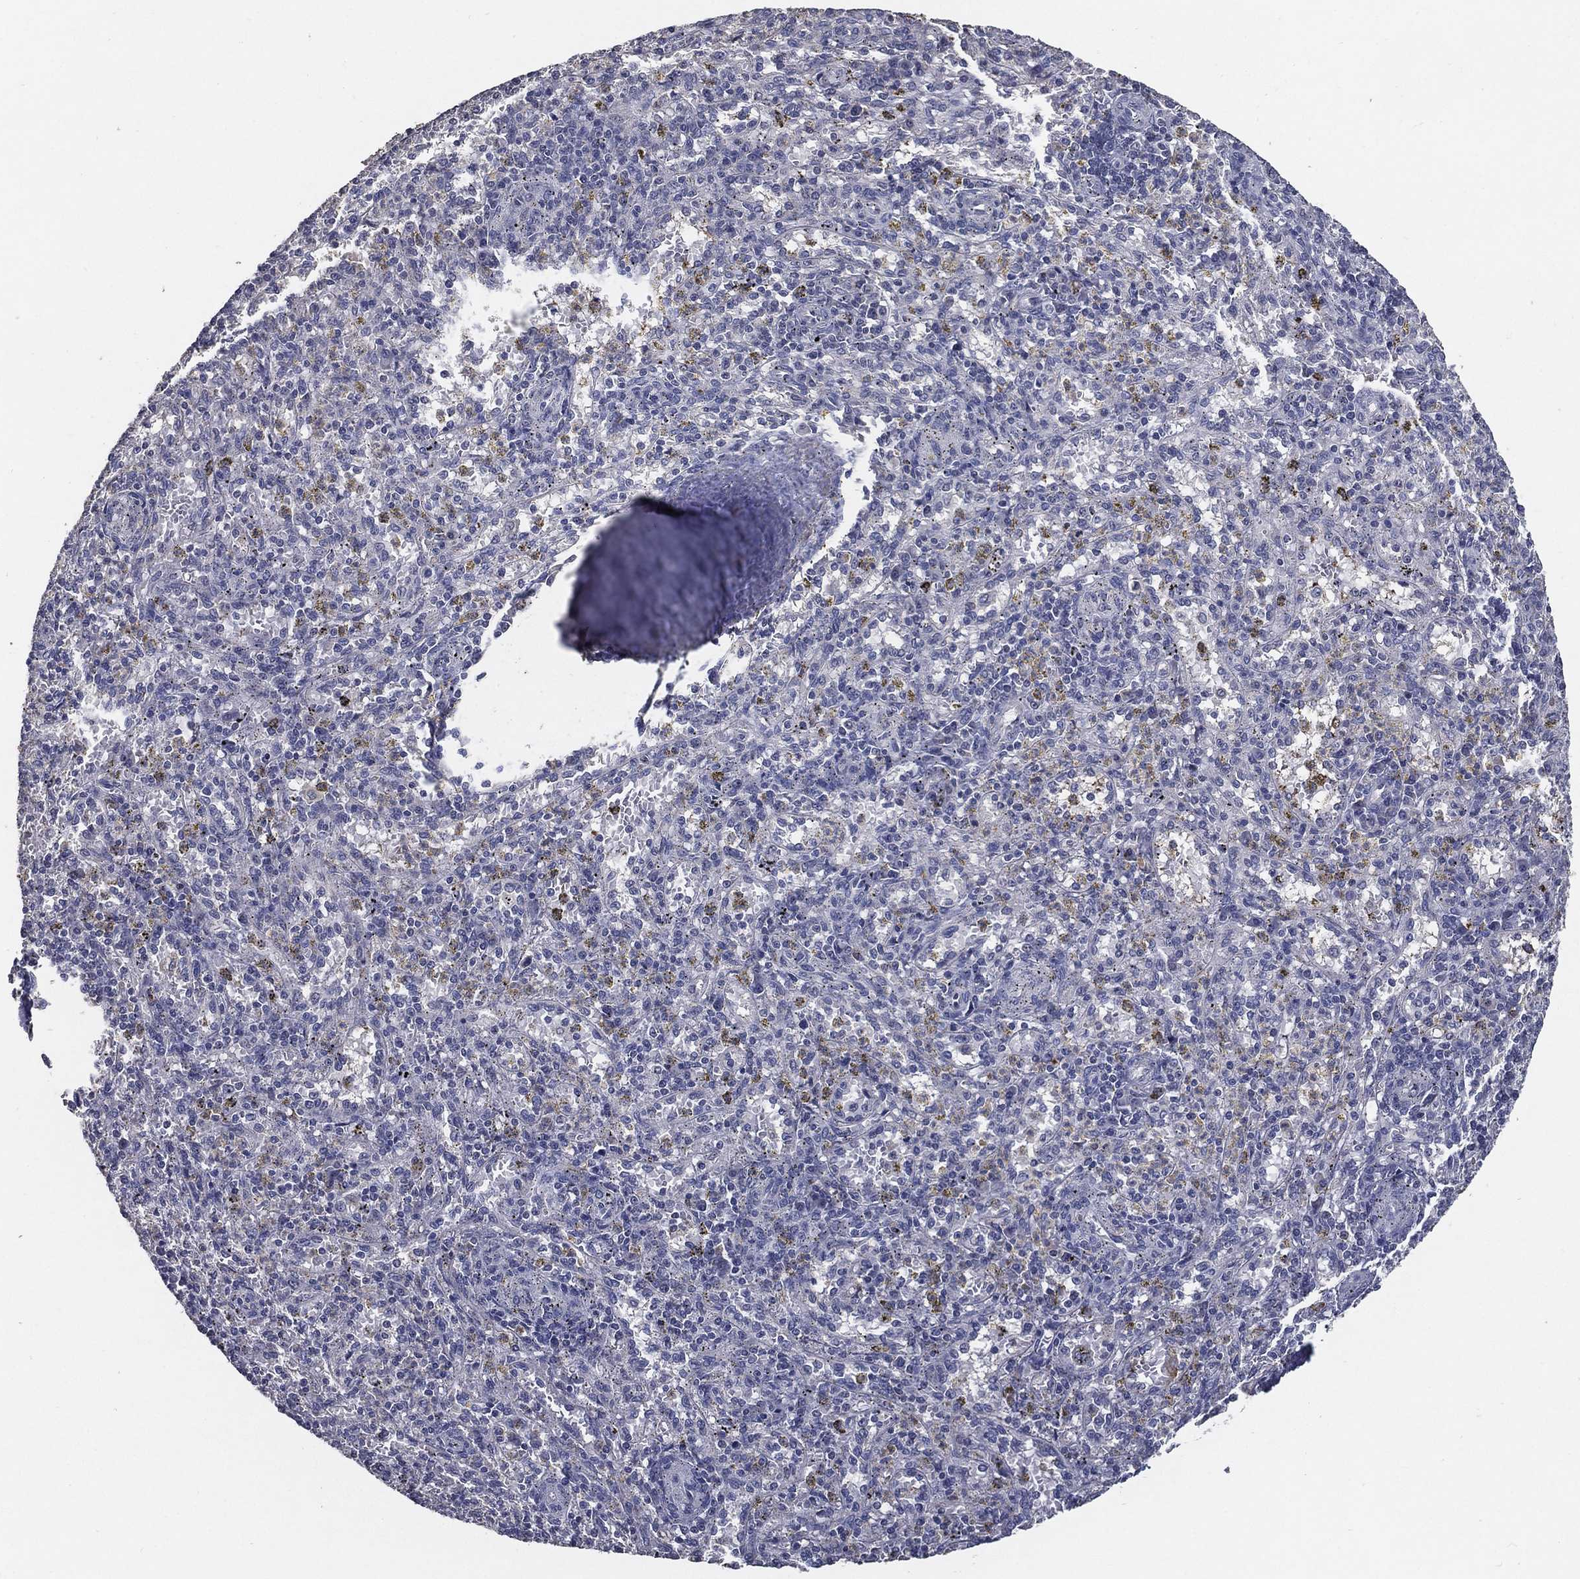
{"staining": {"intensity": "negative", "quantity": "none", "location": "none"}, "tissue": "spleen", "cell_type": "Cells in red pulp", "image_type": "normal", "snomed": [{"axis": "morphology", "description": "Normal tissue, NOS"}, {"axis": "topography", "description": "Spleen"}], "caption": "A high-resolution histopathology image shows IHC staining of unremarkable spleen, which shows no significant positivity in cells in red pulp.", "gene": "EFNA1", "patient": {"sex": "male", "age": 60}}